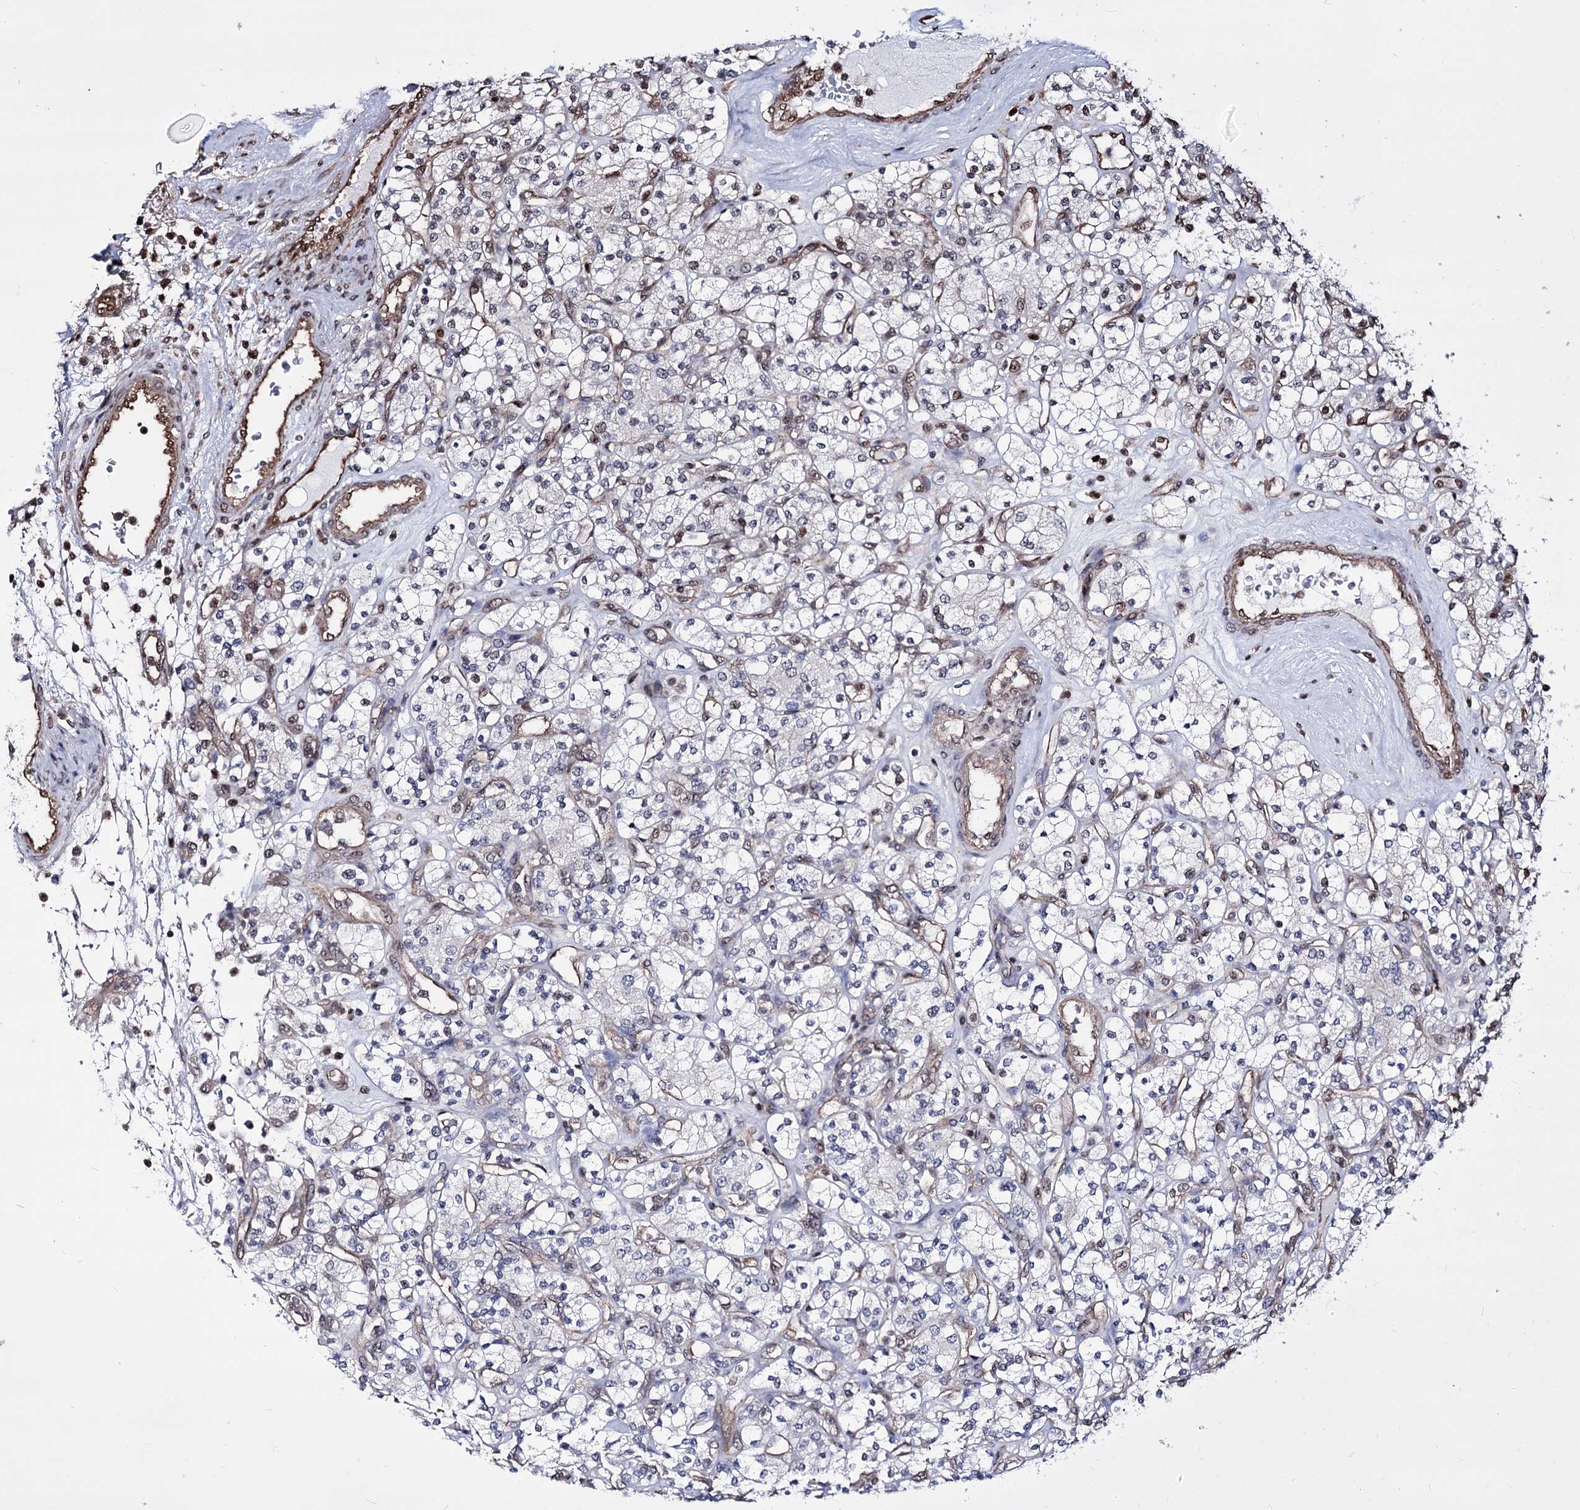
{"staining": {"intensity": "moderate", "quantity": "<25%", "location": "nuclear"}, "tissue": "renal cancer", "cell_type": "Tumor cells", "image_type": "cancer", "snomed": [{"axis": "morphology", "description": "Adenocarcinoma, NOS"}, {"axis": "topography", "description": "Kidney"}], "caption": "Human renal cancer stained for a protein (brown) exhibits moderate nuclear positive staining in about <25% of tumor cells.", "gene": "CHMP7", "patient": {"sex": "male", "age": 77}}